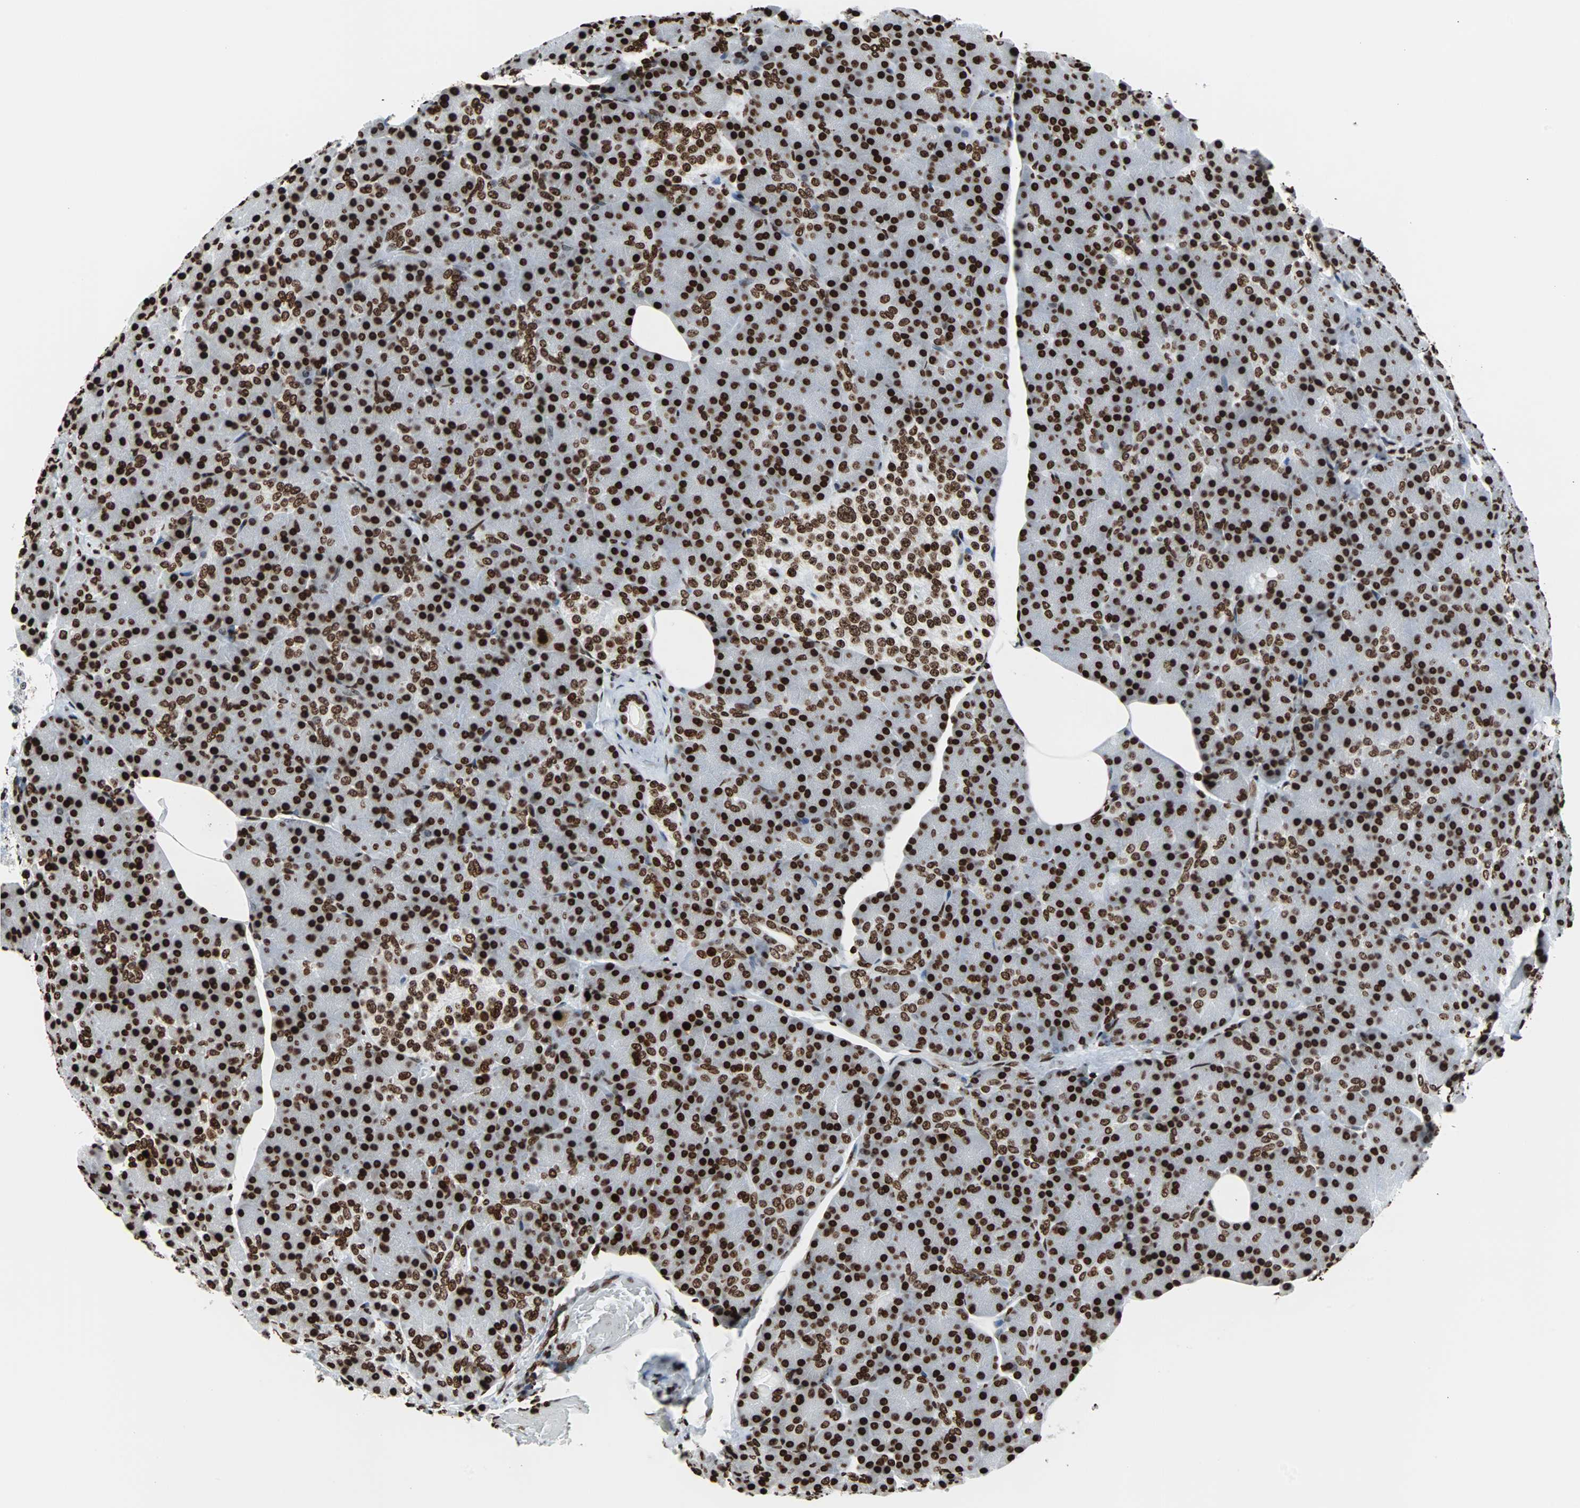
{"staining": {"intensity": "strong", "quantity": ">75%", "location": "nuclear"}, "tissue": "pancreas", "cell_type": "Exocrine glandular cells", "image_type": "normal", "snomed": [{"axis": "morphology", "description": "Normal tissue, NOS"}, {"axis": "topography", "description": "Pancreas"}], "caption": "IHC photomicrograph of normal human pancreas stained for a protein (brown), which exhibits high levels of strong nuclear staining in about >75% of exocrine glandular cells.", "gene": "H2BC18", "patient": {"sex": "female", "age": 43}}